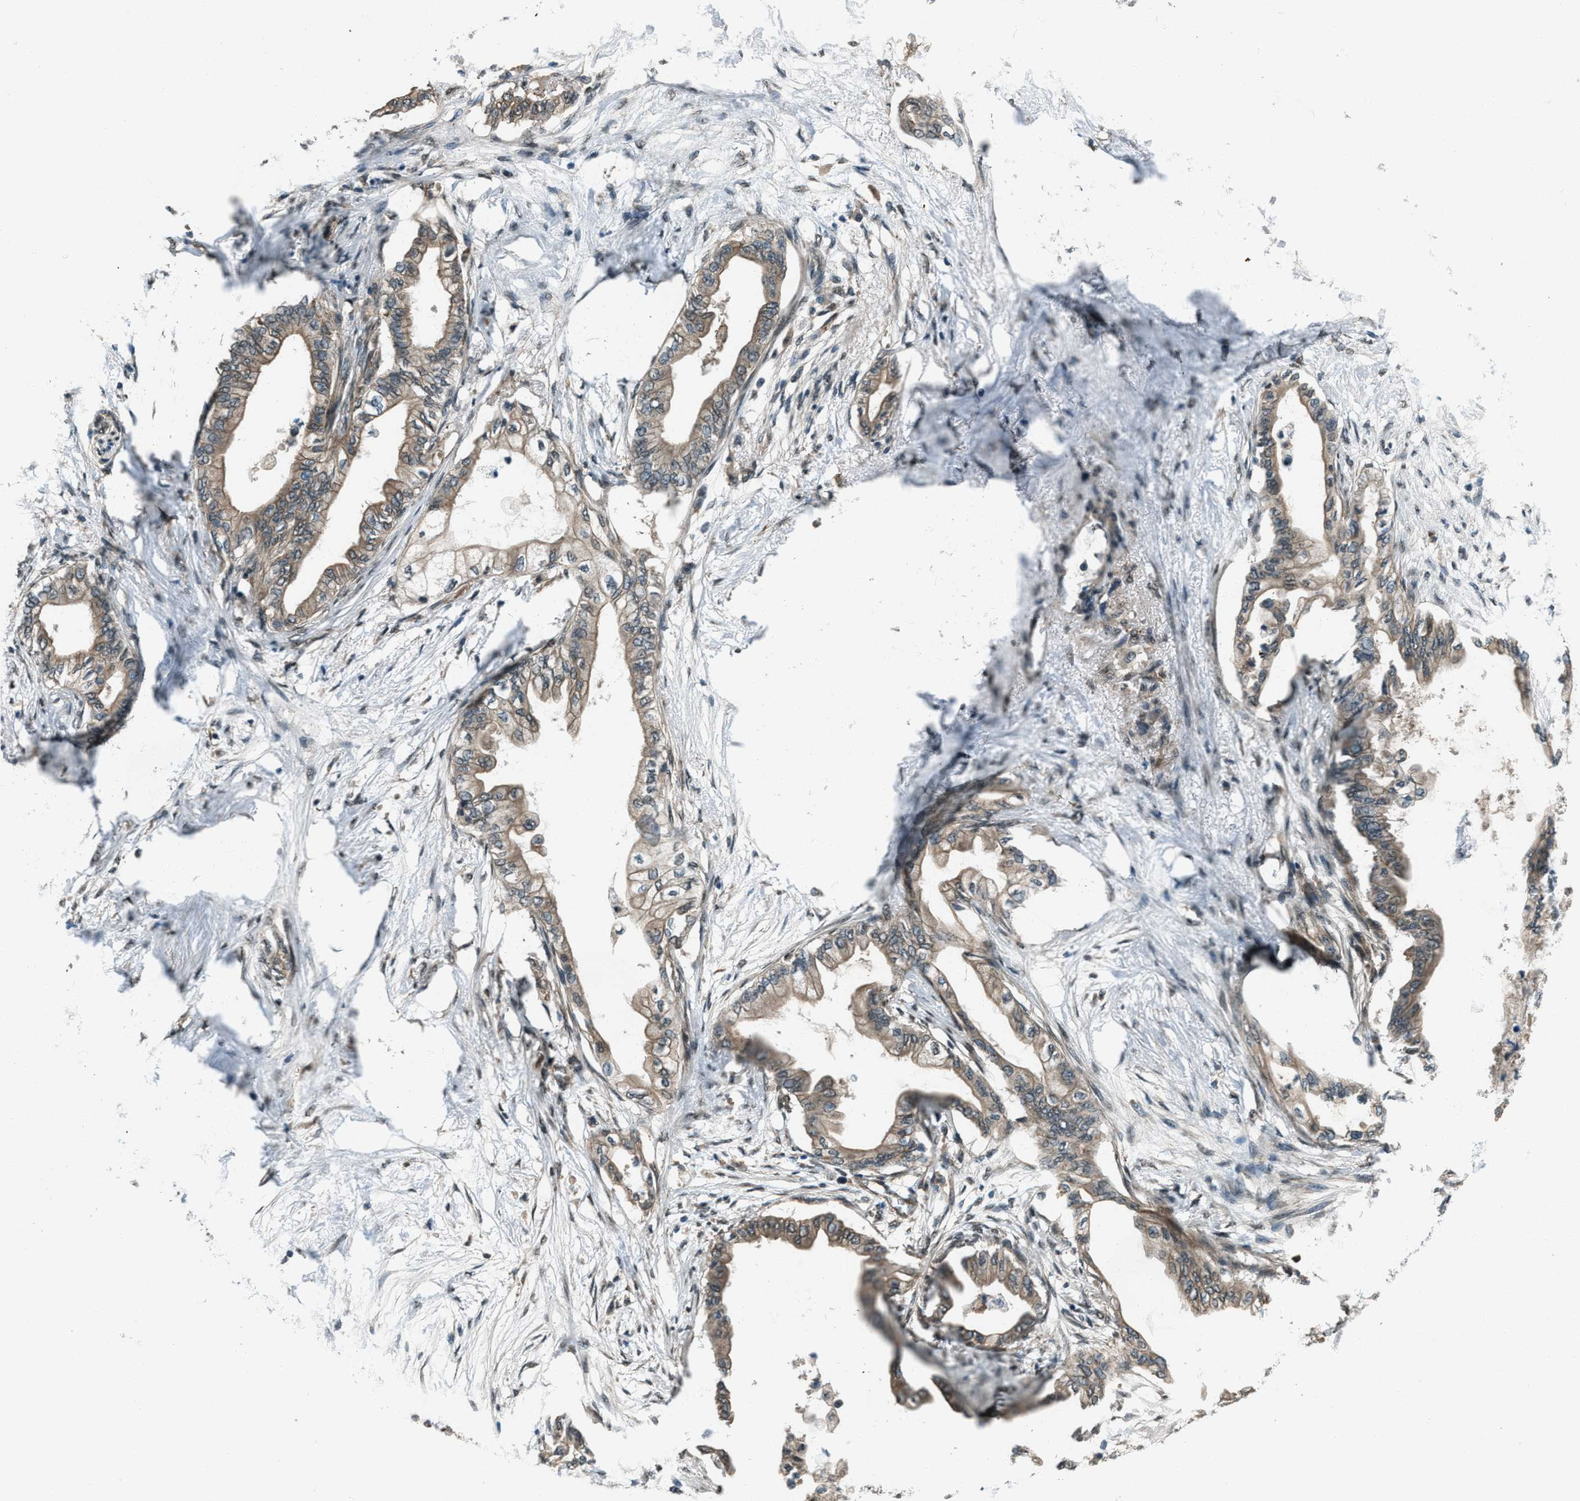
{"staining": {"intensity": "moderate", "quantity": ">75%", "location": "cytoplasmic/membranous"}, "tissue": "pancreatic cancer", "cell_type": "Tumor cells", "image_type": "cancer", "snomed": [{"axis": "morphology", "description": "Normal tissue, NOS"}, {"axis": "morphology", "description": "Adenocarcinoma, NOS"}, {"axis": "topography", "description": "Pancreas"}, {"axis": "topography", "description": "Duodenum"}], "caption": "Pancreatic adenocarcinoma stained with a brown dye reveals moderate cytoplasmic/membranous positive expression in approximately >75% of tumor cells.", "gene": "SVIL", "patient": {"sex": "female", "age": 60}}